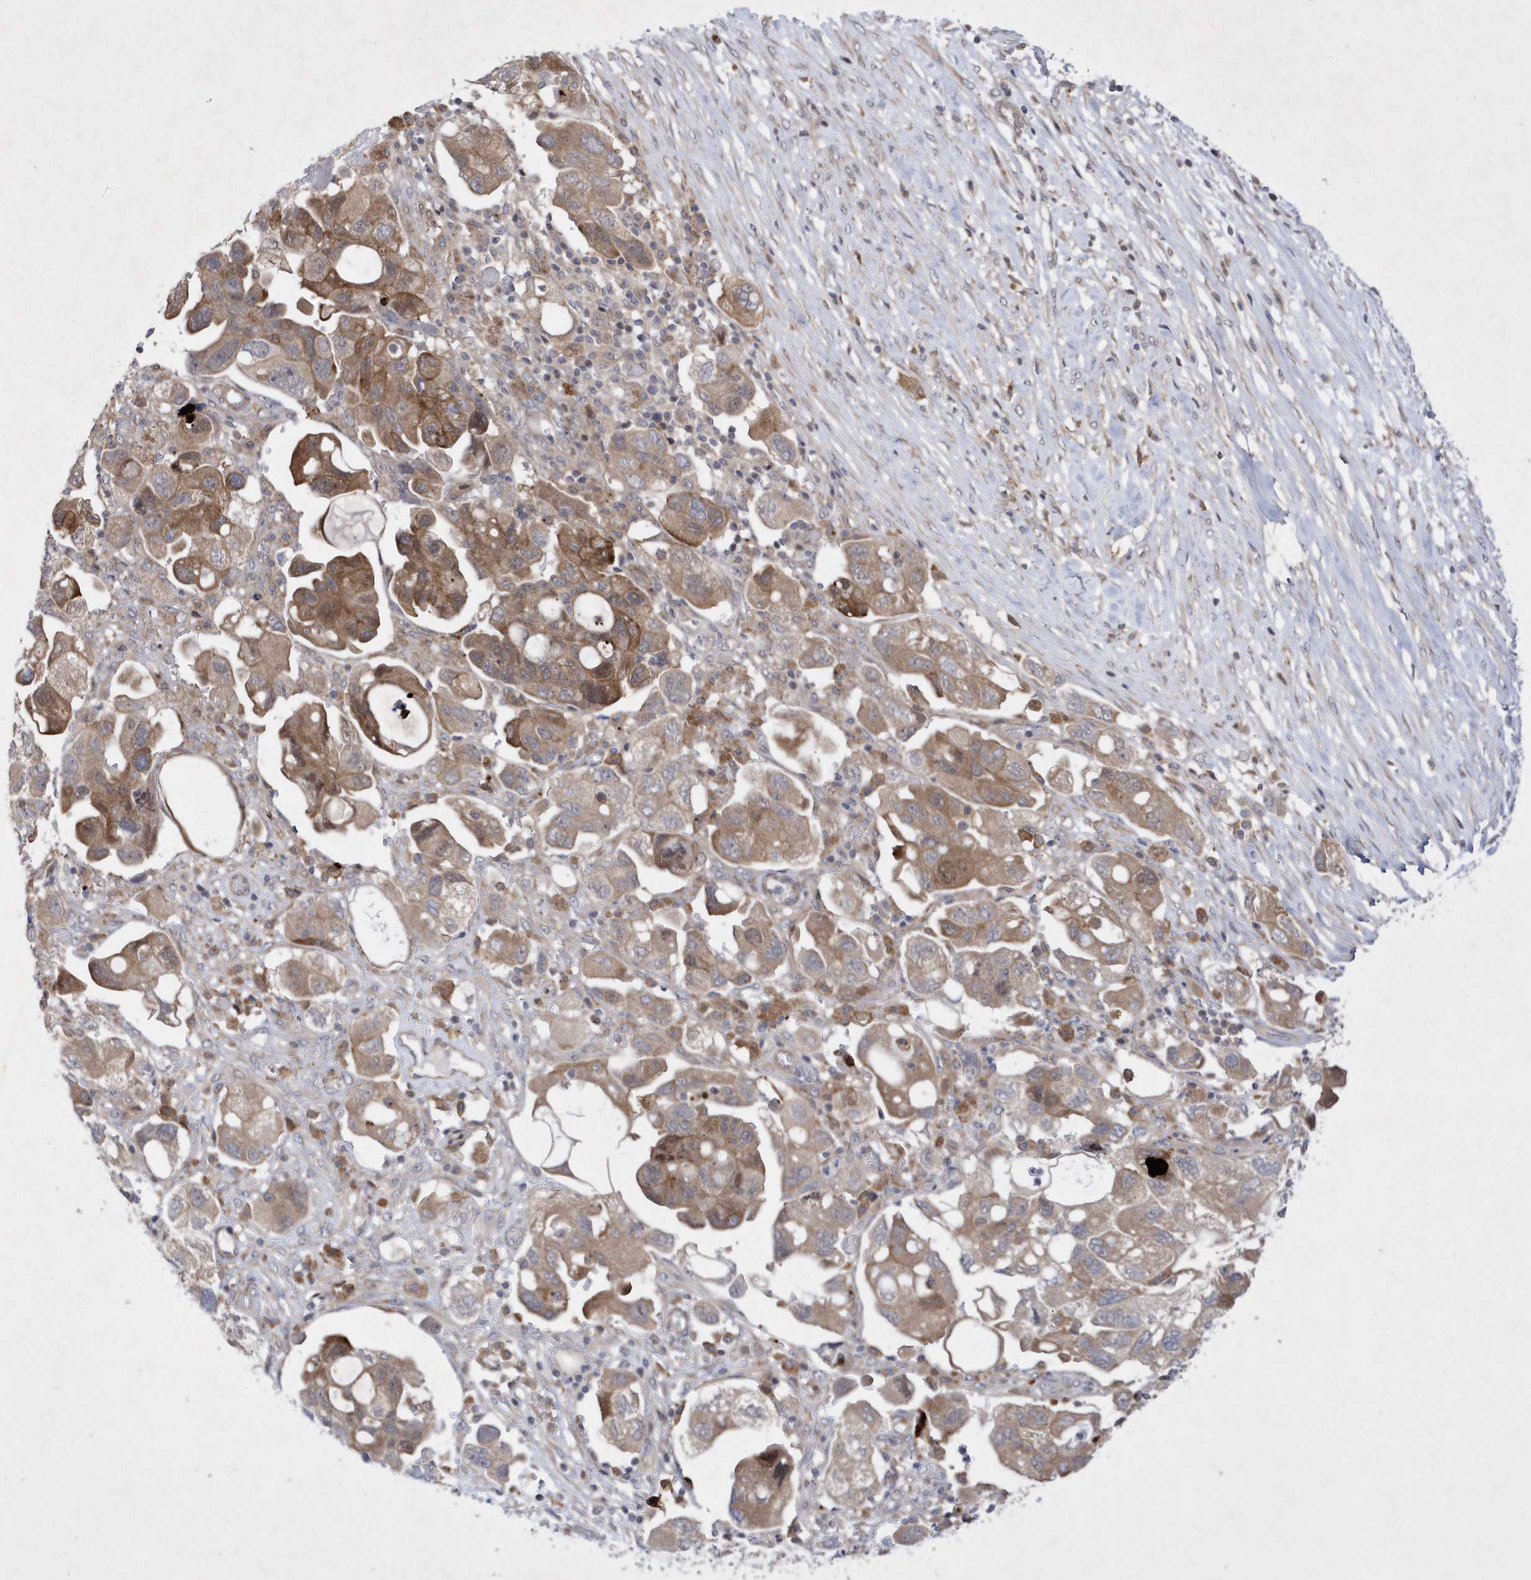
{"staining": {"intensity": "moderate", "quantity": ">75%", "location": "cytoplasmic/membranous"}, "tissue": "ovarian cancer", "cell_type": "Tumor cells", "image_type": "cancer", "snomed": [{"axis": "morphology", "description": "Carcinoma, NOS"}, {"axis": "morphology", "description": "Cystadenocarcinoma, serous, NOS"}, {"axis": "topography", "description": "Ovary"}], "caption": "An immunohistochemistry histopathology image of tumor tissue is shown. Protein staining in brown labels moderate cytoplasmic/membranous positivity in carcinoma (ovarian) within tumor cells.", "gene": "LONRF2", "patient": {"sex": "female", "age": 69}}